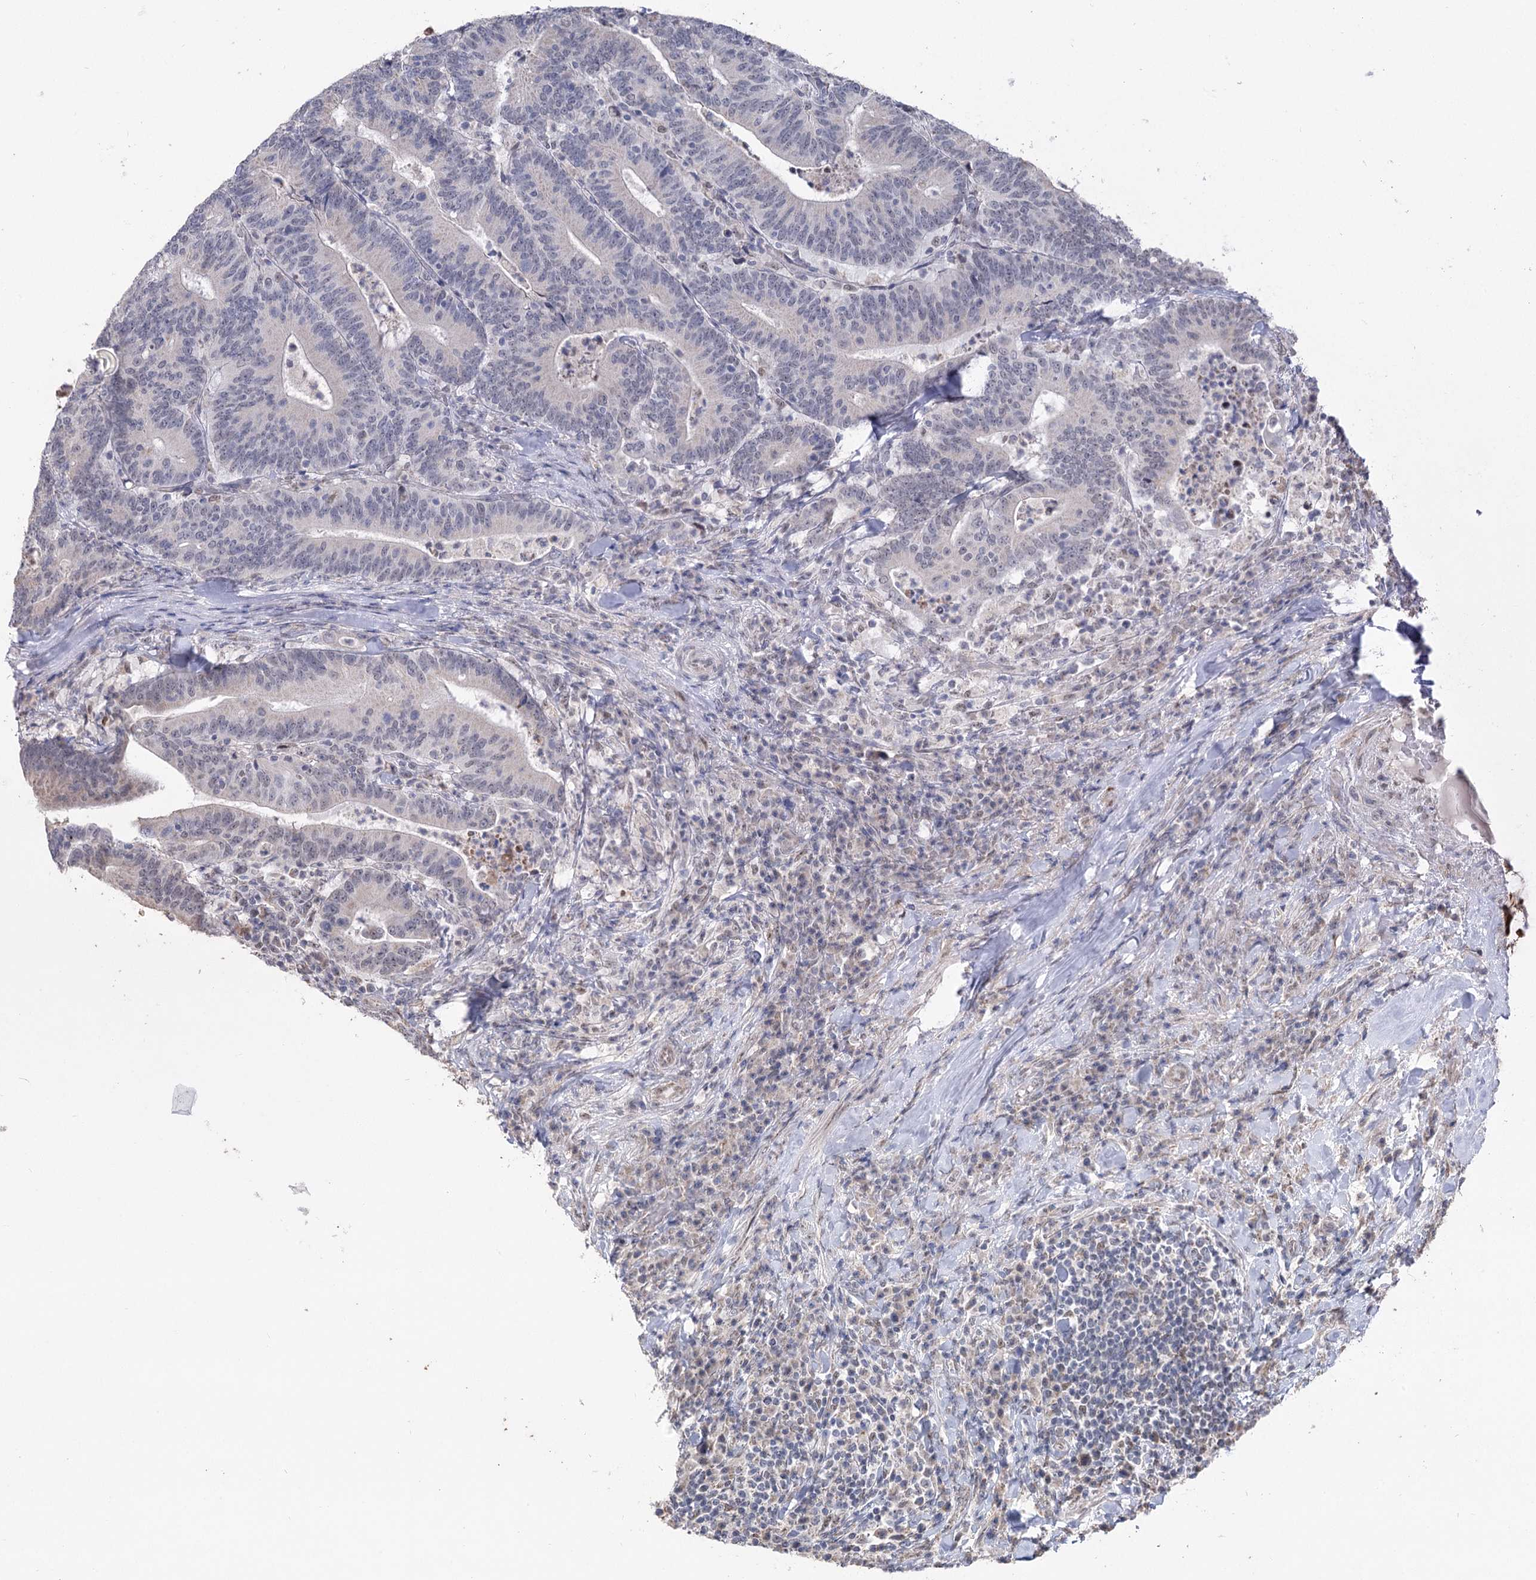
{"staining": {"intensity": "weak", "quantity": "<25%", "location": "cytoplasmic/membranous,nuclear"}, "tissue": "colorectal cancer", "cell_type": "Tumor cells", "image_type": "cancer", "snomed": [{"axis": "morphology", "description": "Adenocarcinoma, NOS"}, {"axis": "topography", "description": "Colon"}], "caption": "Human colorectal cancer stained for a protein using immunohistochemistry shows no expression in tumor cells.", "gene": "RUFY4", "patient": {"sex": "female", "age": 66}}